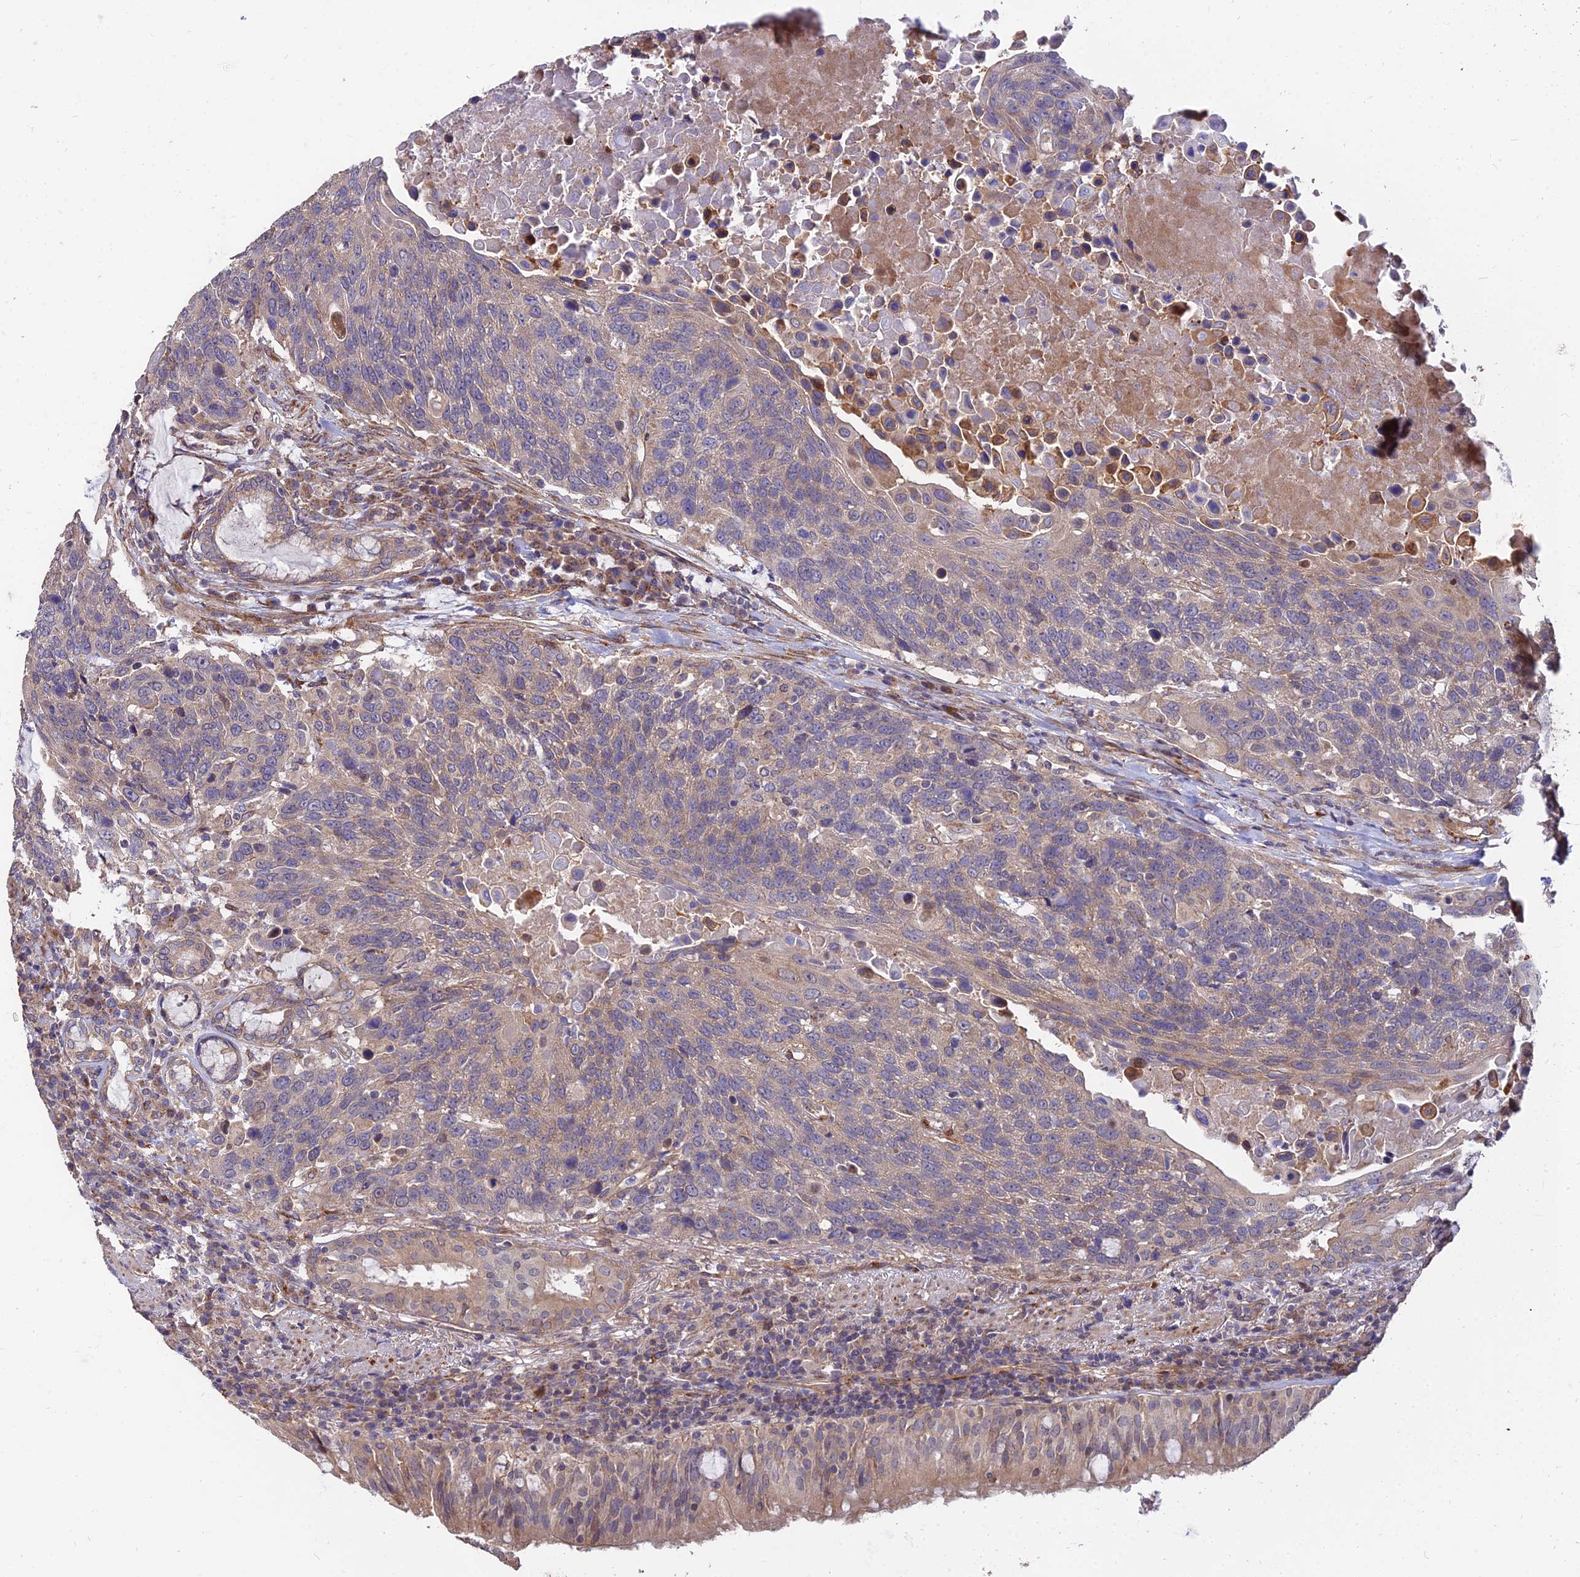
{"staining": {"intensity": "weak", "quantity": "25%-75%", "location": "cytoplasmic/membranous"}, "tissue": "lung cancer", "cell_type": "Tumor cells", "image_type": "cancer", "snomed": [{"axis": "morphology", "description": "Squamous cell carcinoma, NOS"}, {"axis": "topography", "description": "Lung"}], "caption": "Lung cancer stained with a protein marker demonstrates weak staining in tumor cells.", "gene": "ARL8B", "patient": {"sex": "male", "age": 66}}